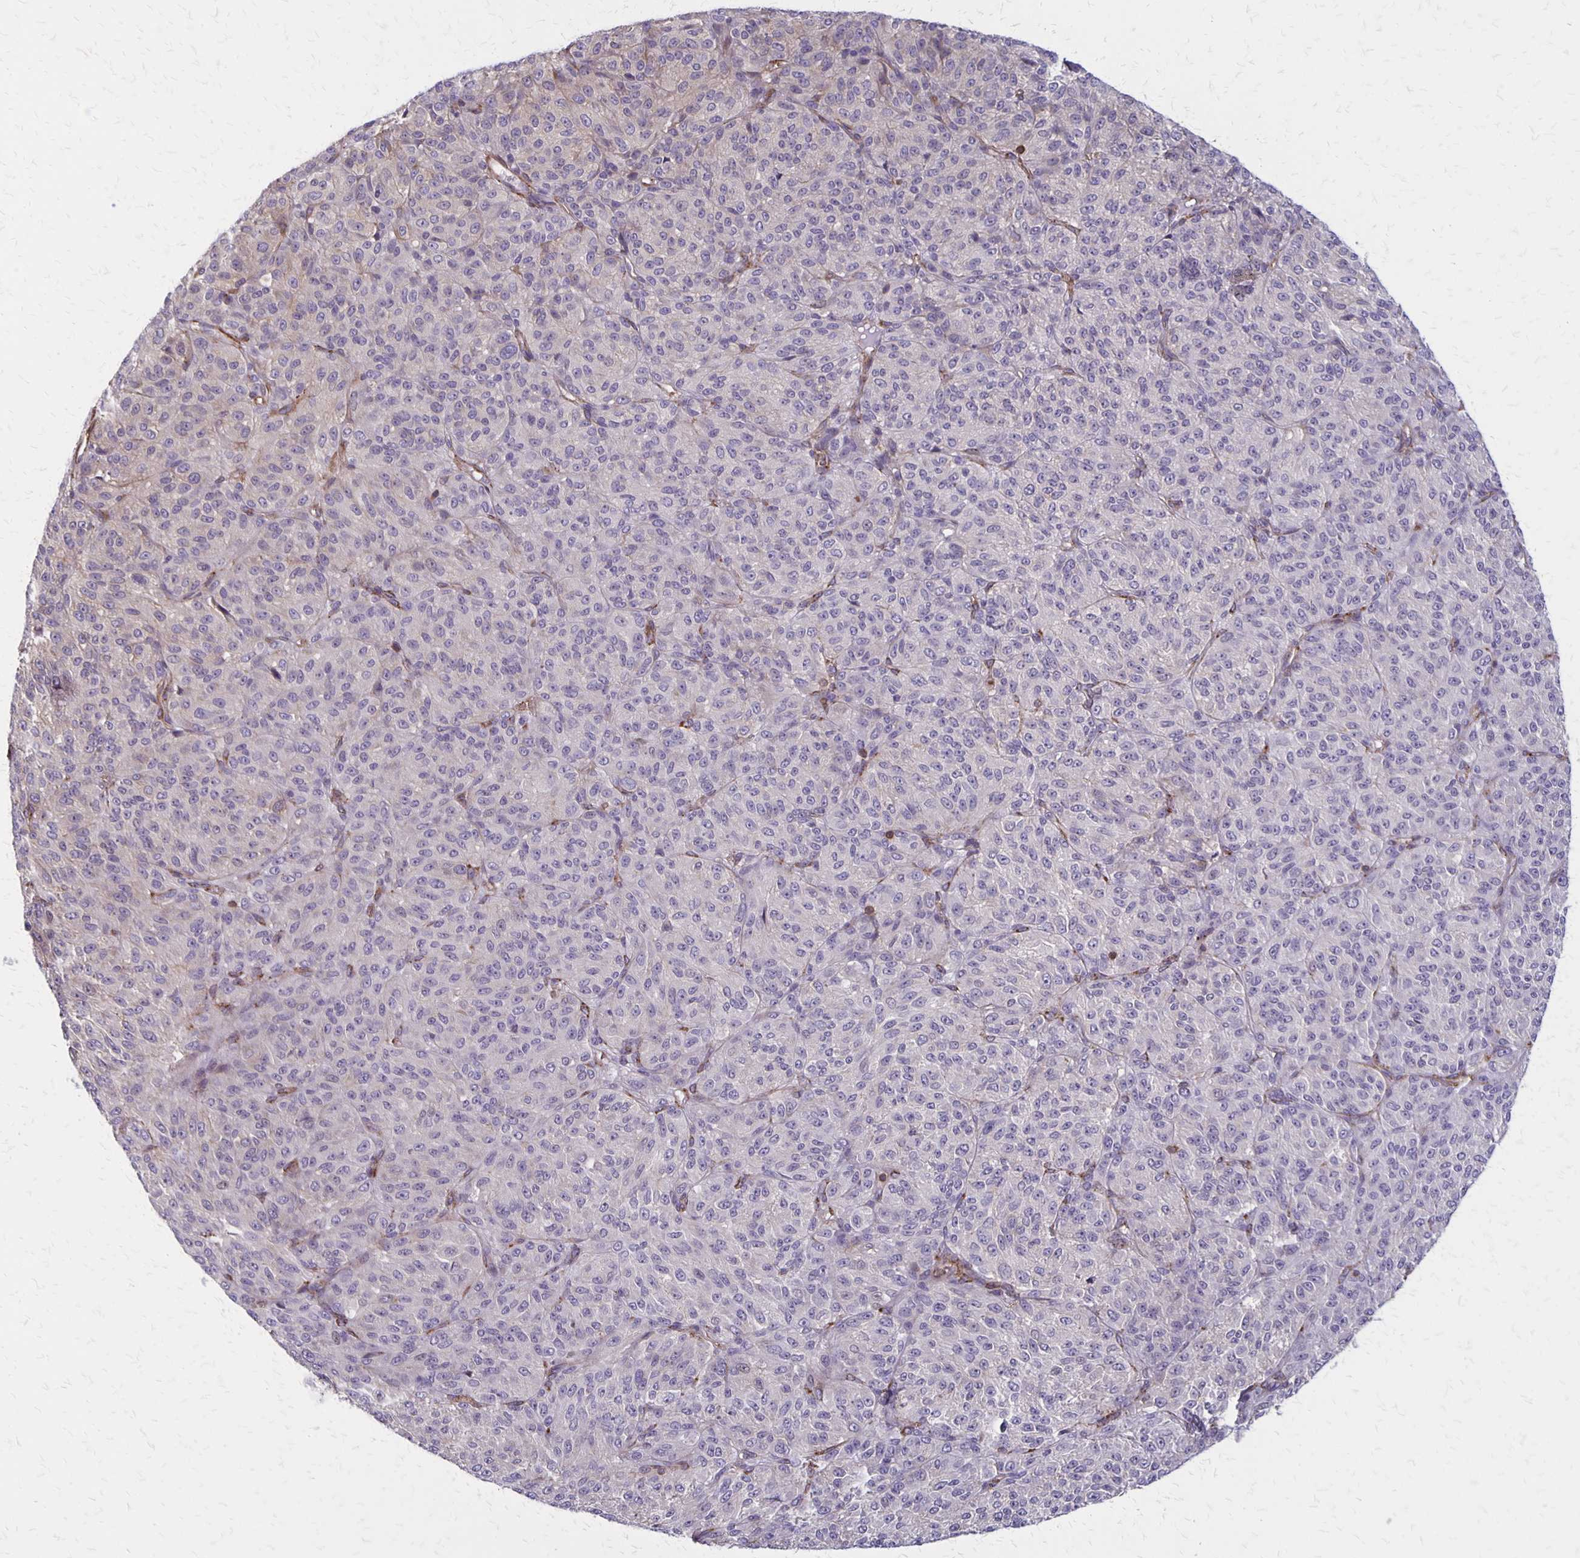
{"staining": {"intensity": "negative", "quantity": "none", "location": "none"}, "tissue": "melanoma", "cell_type": "Tumor cells", "image_type": "cancer", "snomed": [{"axis": "morphology", "description": "Malignant melanoma, Metastatic site"}, {"axis": "topography", "description": "Brain"}], "caption": "The histopathology image displays no significant positivity in tumor cells of melanoma. Nuclei are stained in blue.", "gene": "SEPTIN5", "patient": {"sex": "female", "age": 56}}